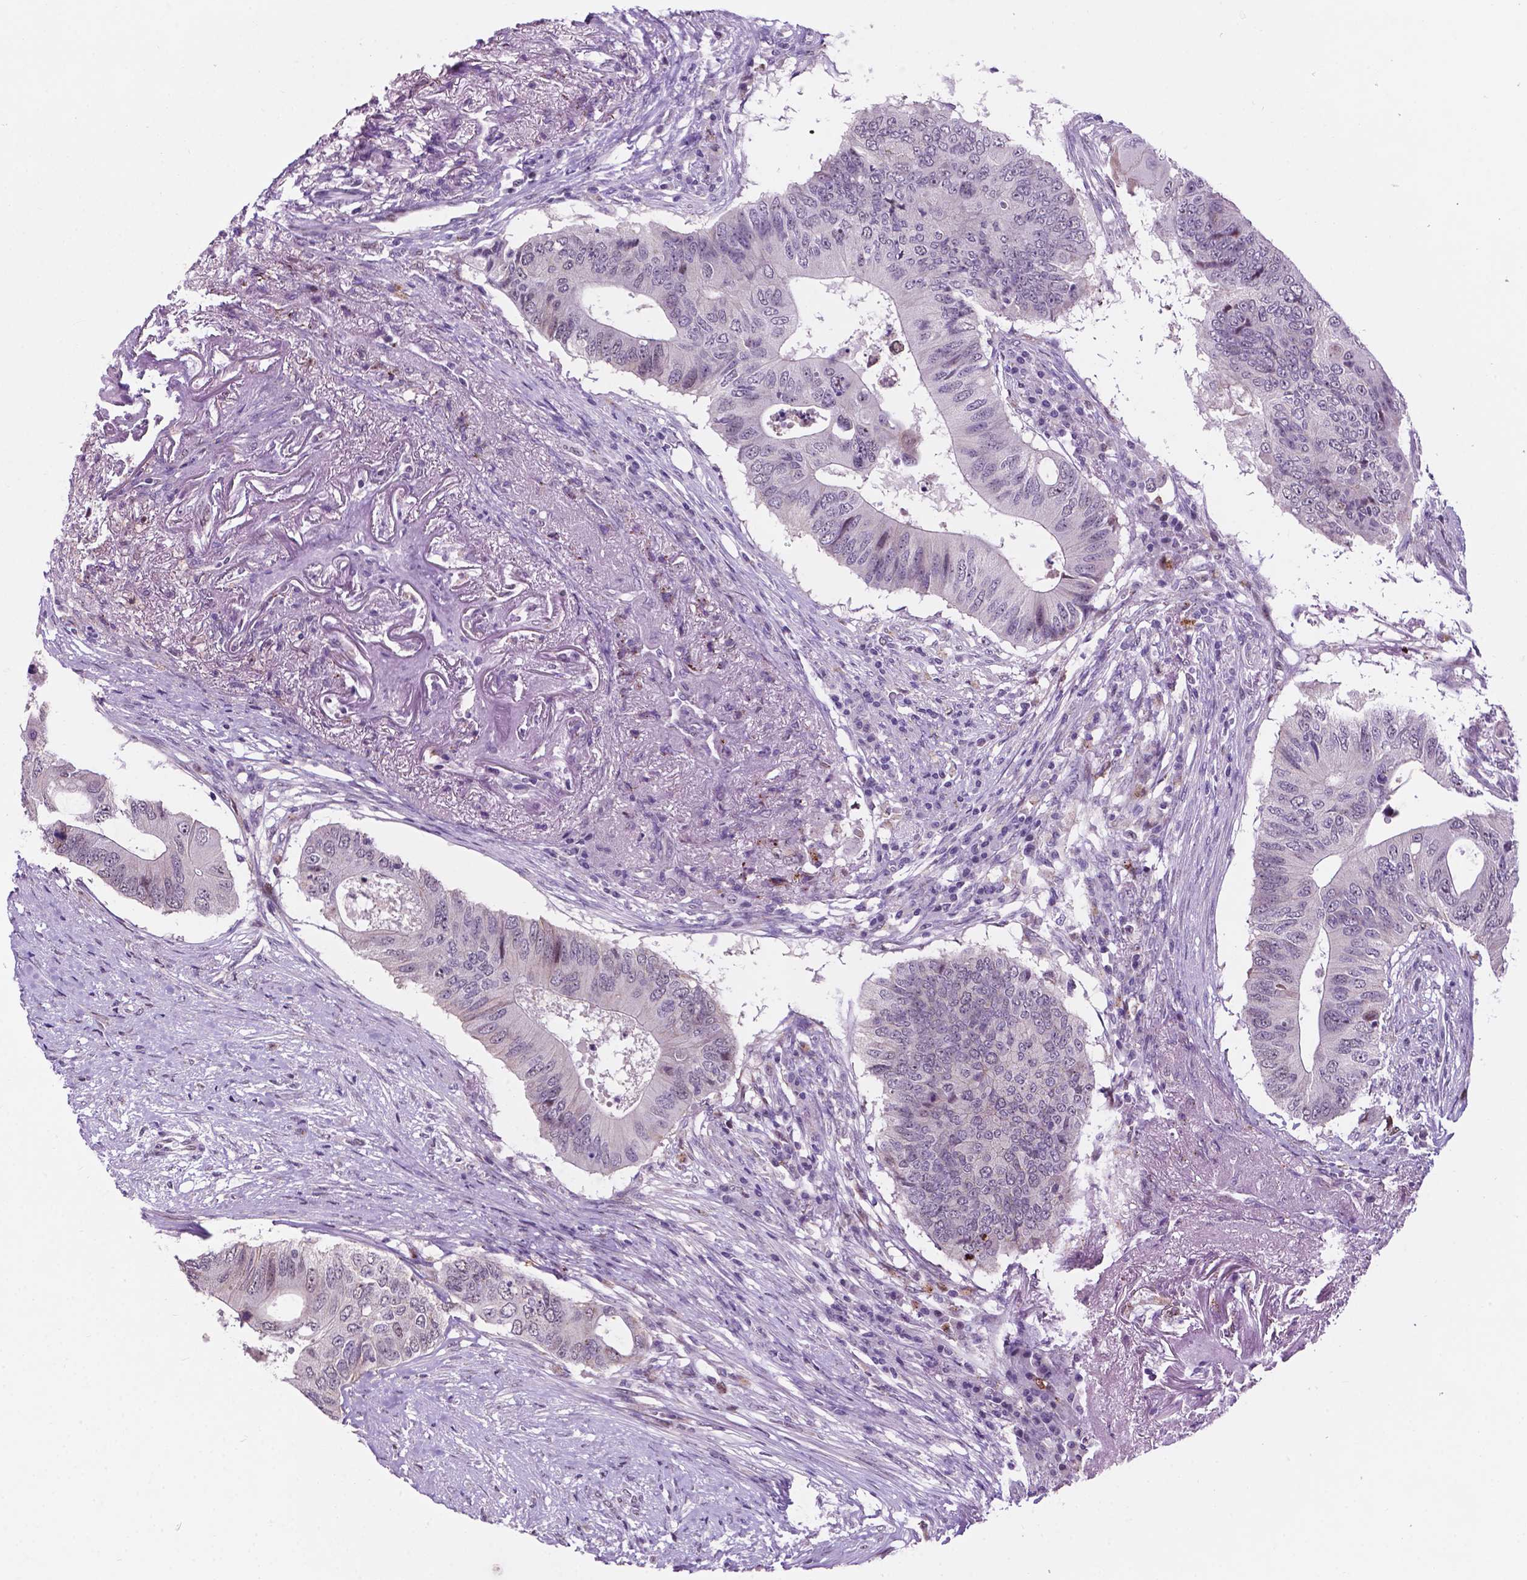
{"staining": {"intensity": "negative", "quantity": "none", "location": "none"}, "tissue": "colorectal cancer", "cell_type": "Tumor cells", "image_type": "cancer", "snomed": [{"axis": "morphology", "description": "Adenocarcinoma, NOS"}, {"axis": "topography", "description": "Colon"}], "caption": "Tumor cells show no significant protein expression in colorectal cancer (adenocarcinoma). The staining was performed using DAB to visualize the protein expression in brown, while the nuclei were stained in blue with hematoxylin (Magnification: 20x).", "gene": "SMAD3", "patient": {"sex": "male", "age": 71}}